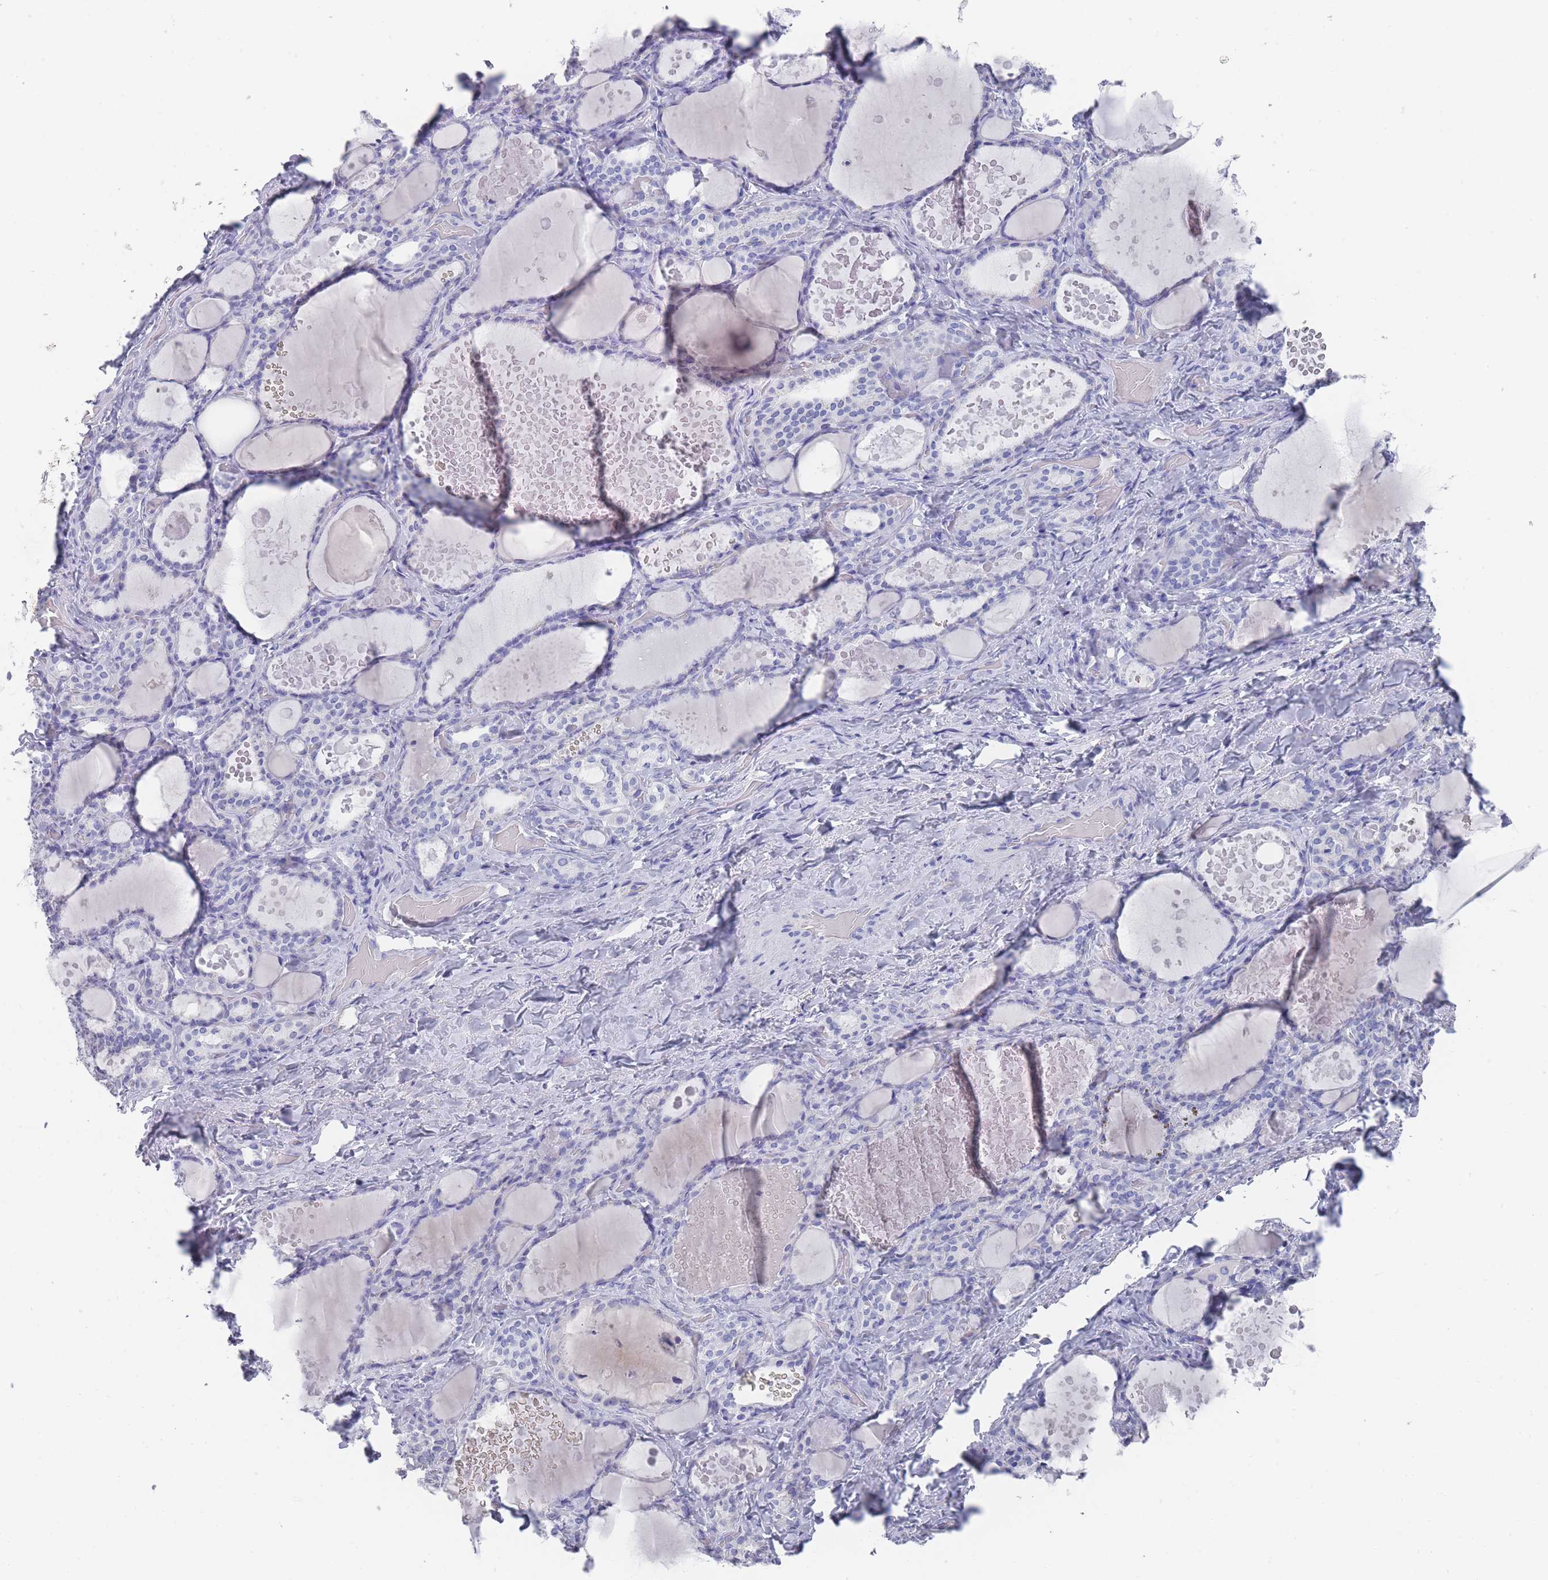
{"staining": {"intensity": "negative", "quantity": "none", "location": "none"}, "tissue": "thyroid gland", "cell_type": "Glandular cells", "image_type": "normal", "snomed": [{"axis": "morphology", "description": "Normal tissue, NOS"}, {"axis": "topography", "description": "Thyroid gland"}], "caption": "DAB (3,3'-diaminobenzidine) immunohistochemical staining of normal human thyroid gland exhibits no significant expression in glandular cells. Nuclei are stained in blue.", "gene": "RAB2B", "patient": {"sex": "female", "age": 46}}